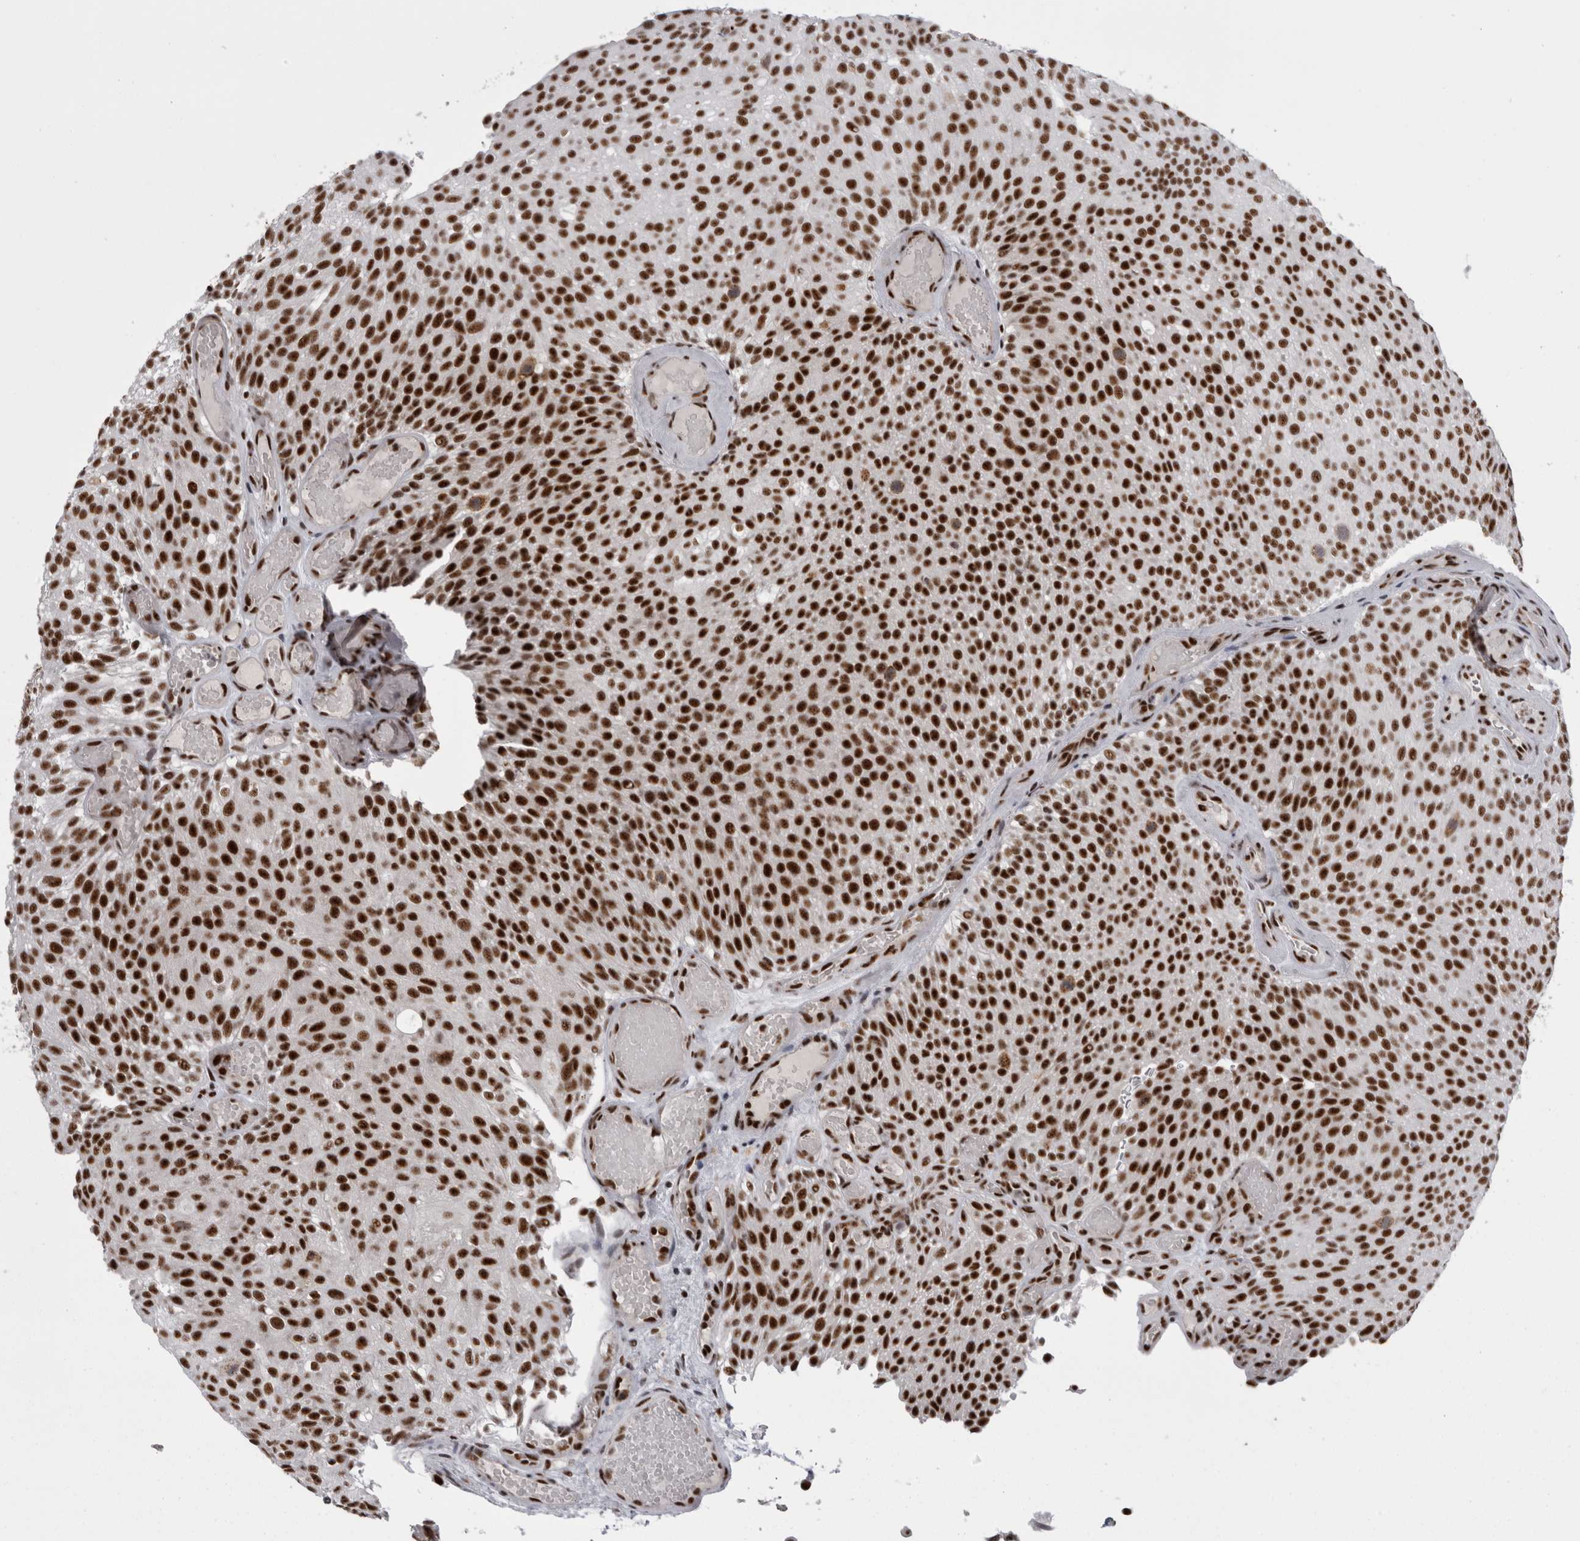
{"staining": {"intensity": "strong", "quantity": ">75%", "location": "nuclear"}, "tissue": "urothelial cancer", "cell_type": "Tumor cells", "image_type": "cancer", "snomed": [{"axis": "morphology", "description": "Urothelial carcinoma, Low grade"}, {"axis": "topography", "description": "Urinary bladder"}], "caption": "Strong nuclear staining is seen in about >75% of tumor cells in urothelial cancer. Immunohistochemistry stains the protein in brown and the nuclei are stained blue.", "gene": "SNRNP40", "patient": {"sex": "male", "age": 78}}